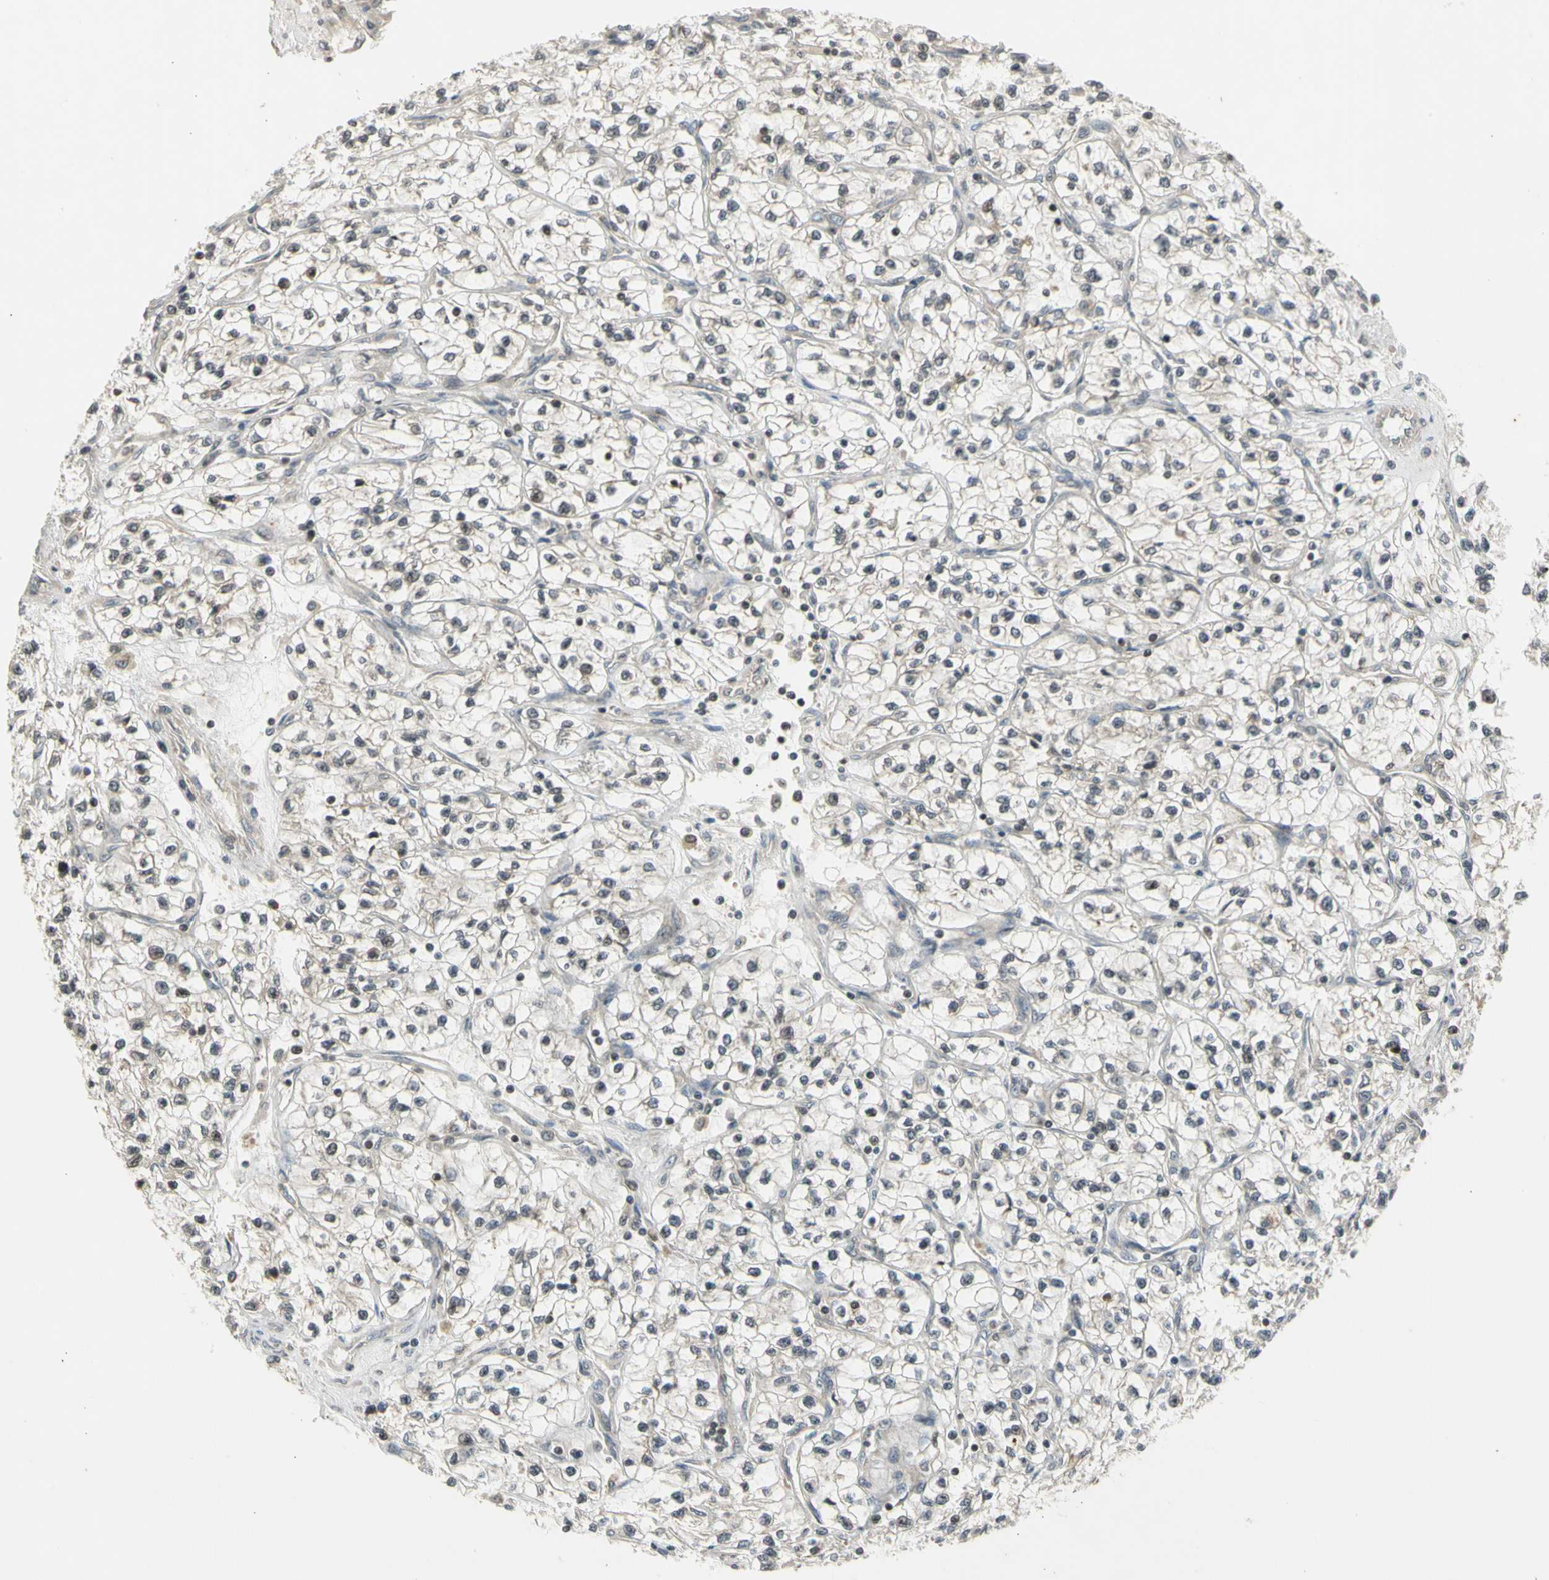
{"staining": {"intensity": "negative", "quantity": "none", "location": "none"}, "tissue": "renal cancer", "cell_type": "Tumor cells", "image_type": "cancer", "snomed": [{"axis": "morphology", "description": "Adenocarcinoma, NOS"}, {"axis": "topography", "description": "Kidney"}], "caption": "DAB immunohistochemical staining of renal cancer (adenocarcinoma) exhibits no significant positivity in tumor cells.", "gene": "EFNB2", "patient": {"sex": "female", "age": 57}}